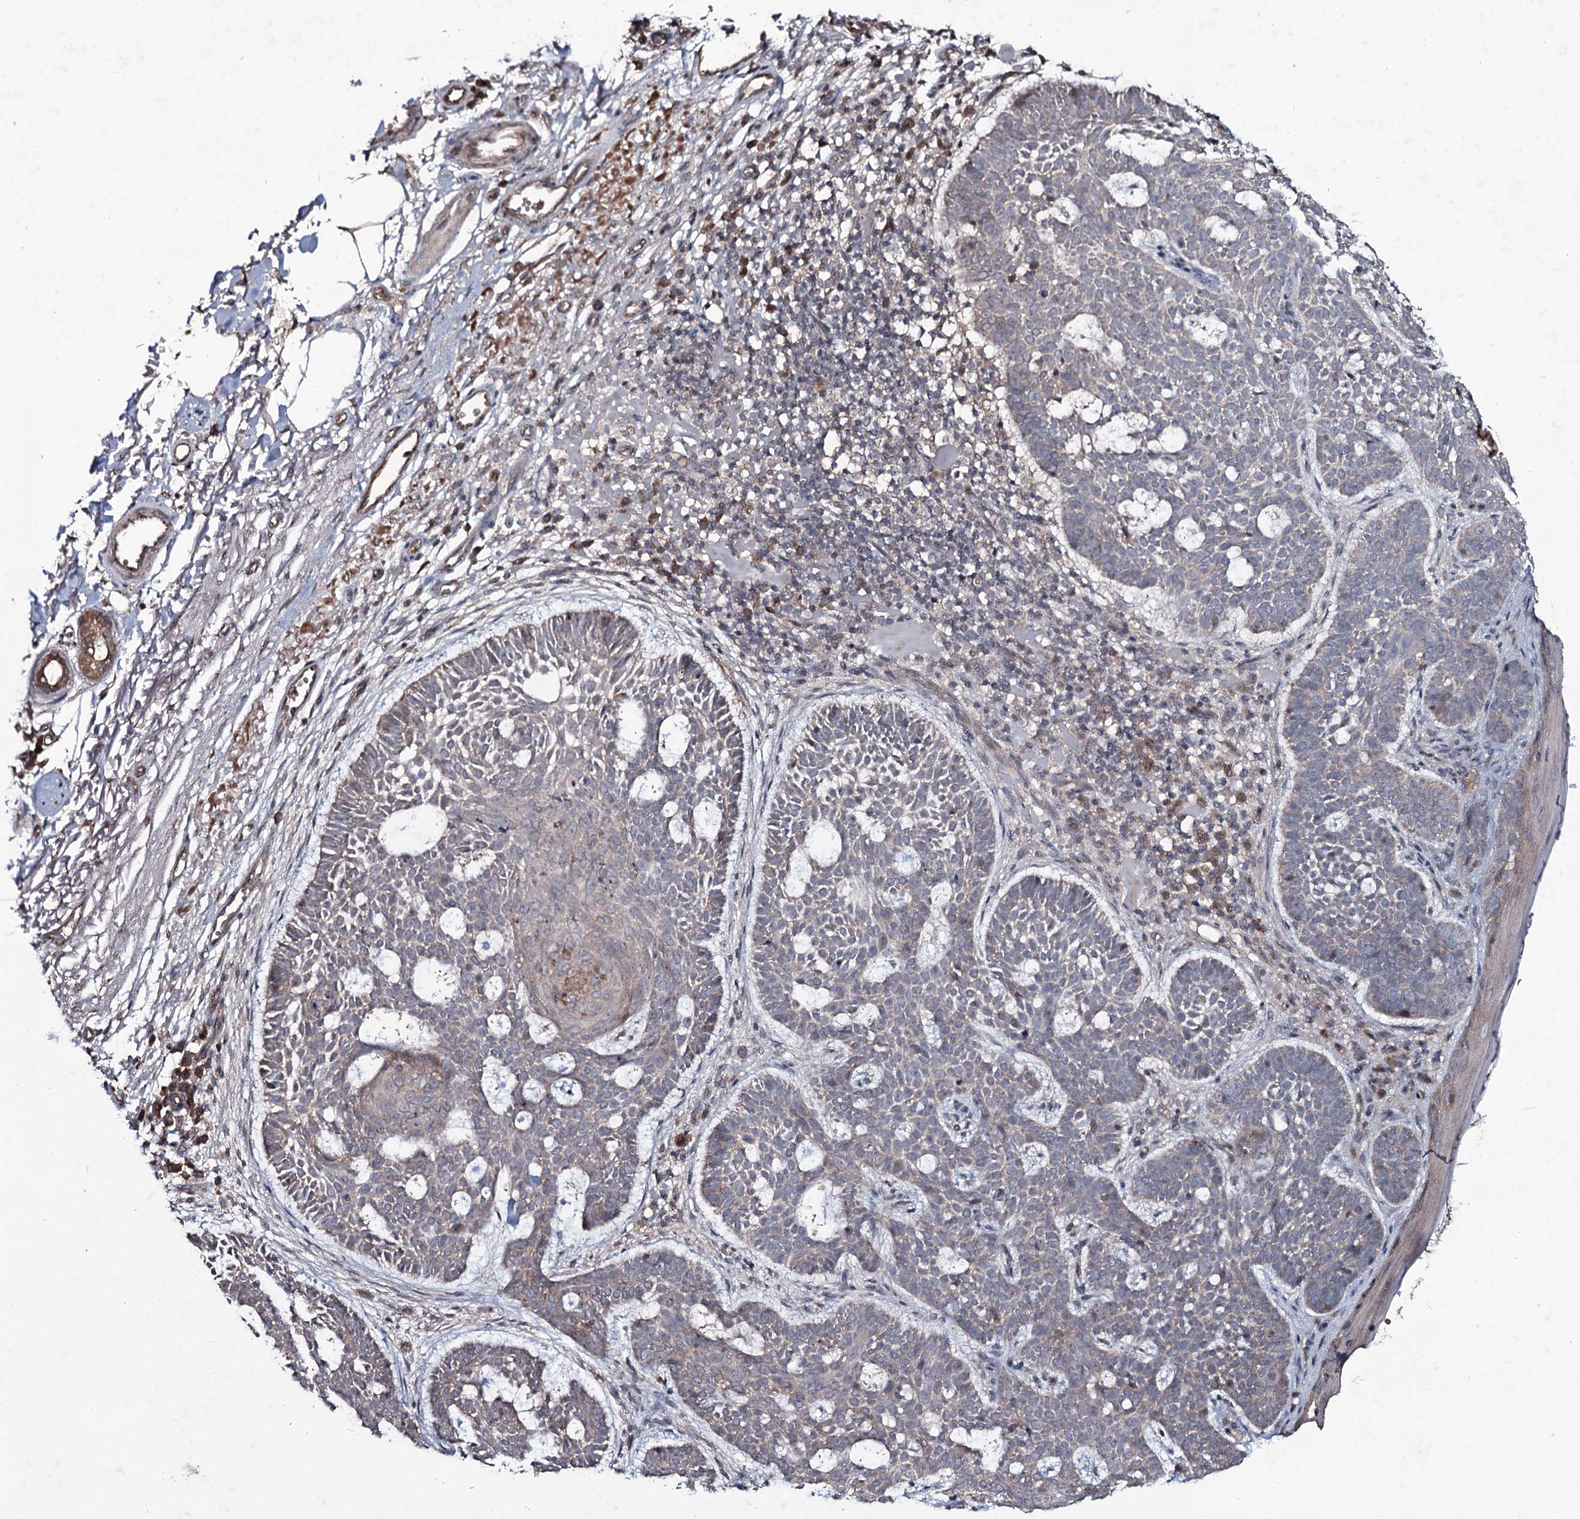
{"staining": {"intensity": "weak", "quantity": "<25%", "location": "cytoplasmic/membranous"}, "tissue": "skin cancer", "cell_type": "Tumor cells", "image_type": "cancer", "snomed": [{"axis": "morphology", "description": "Basal cell carcinoma"}, {"axis": "topography", "description": "Skin"}], "caption": "DAB immunohistochemical staining of human skin basal cell carcinoma shows no significant positivity in tumor cells.", "gene": "SNAP23", "patient": {"sex": "male", "age": 85}}